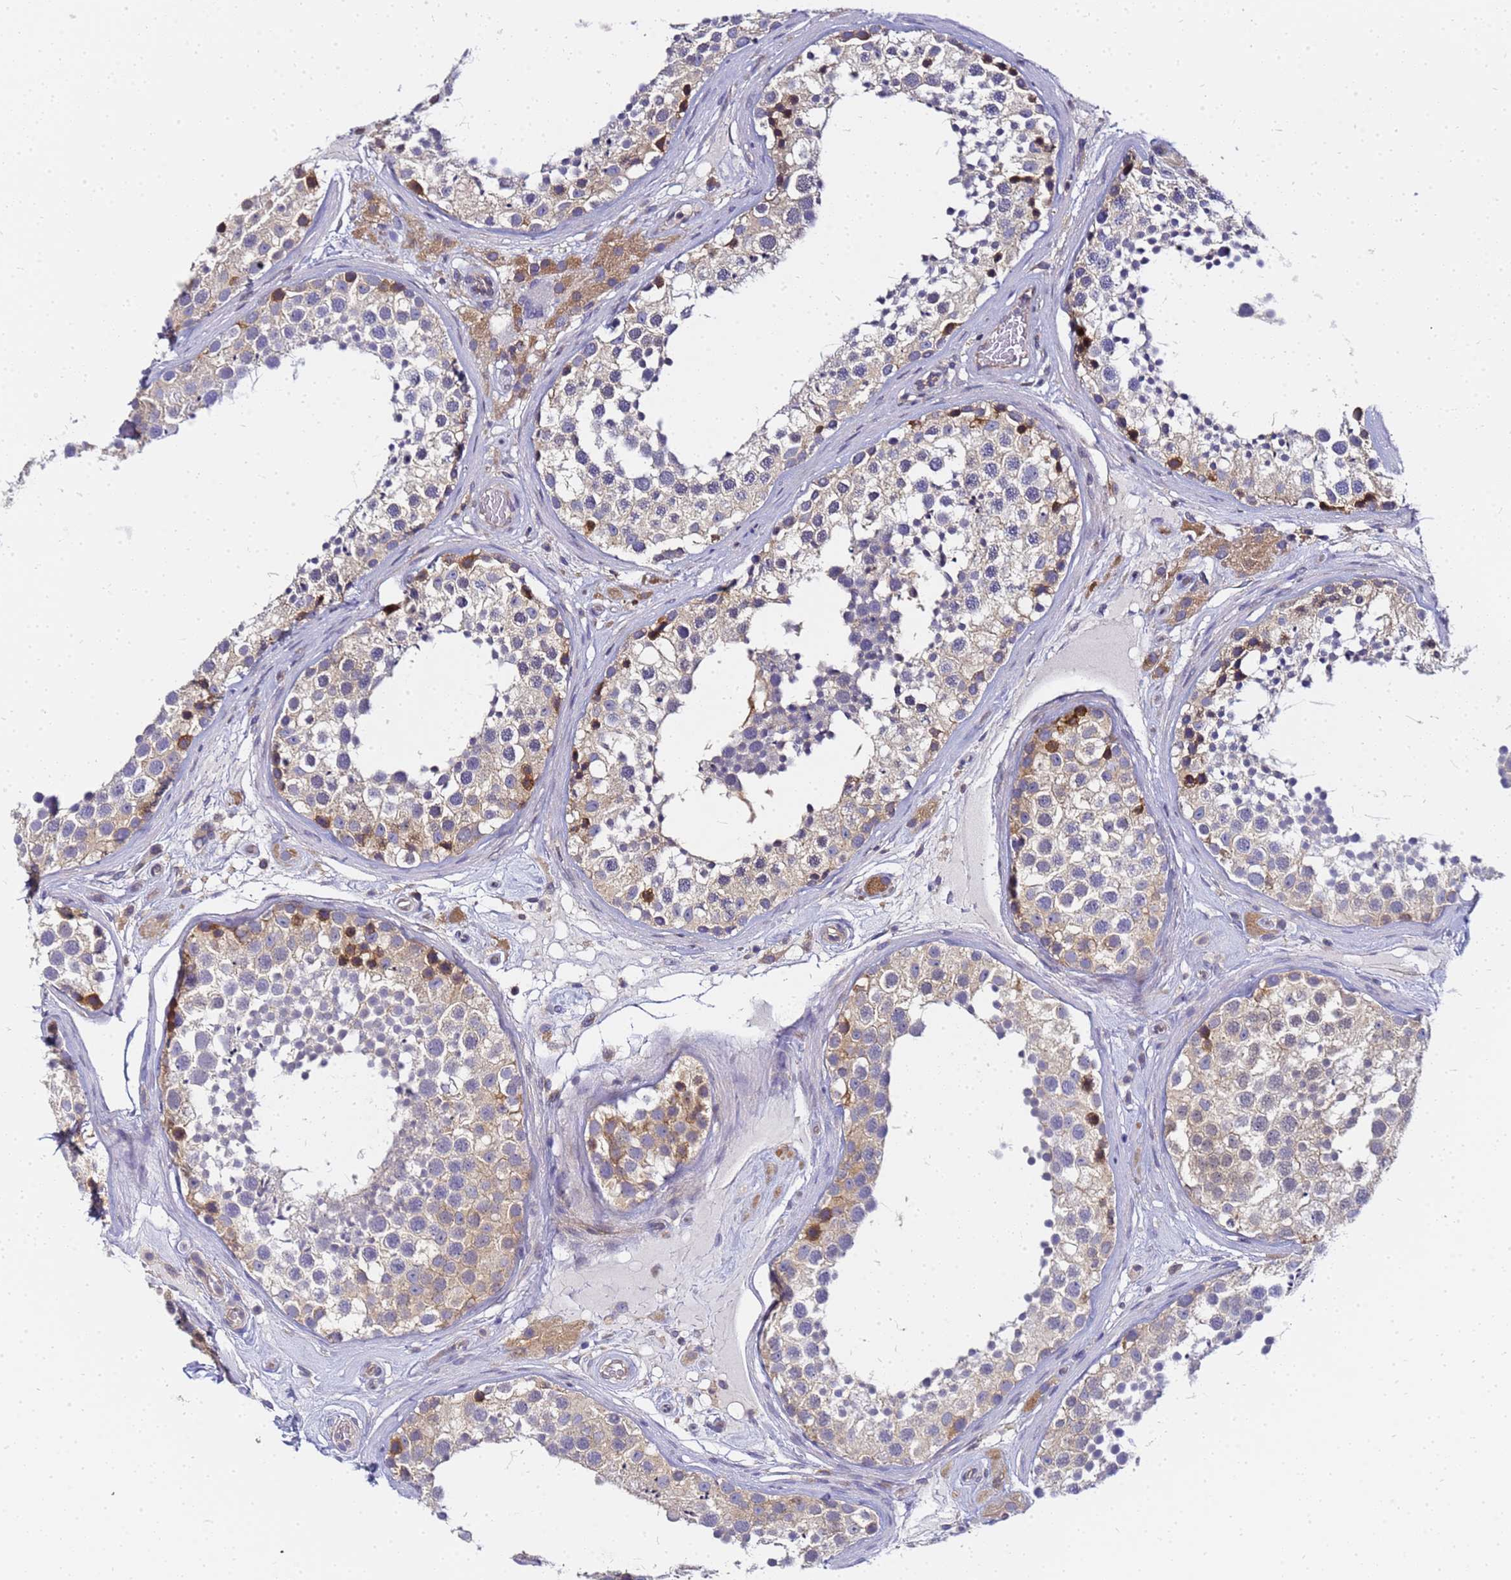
{"staining": {"intensity": "weak", "quantity": "25%-75%", "location": "cytoplasmic/membranous"}, "tissue": "testis", "cell_type": "Cells in seminiferous ducts", "image_type": "normal", "snomed": [{"axis": "morphology", "description": "Normal tissue, NOS"}, {"axis": "topography", "description": "Testis"}], "caption": "Protein analysis of unremarkable testis reveals weak cytoplasmic/membranous positivity in about 25%-75% of cells in seminiferous ducts. The staining is performed using DAB (3,3'-diaminobenzidine) brown chromogen to label protein expression. The nuclei are counter-stained blue using hematoxylin.", "gene": "CHM", "patient": {"sex": "male", "age": 26}}